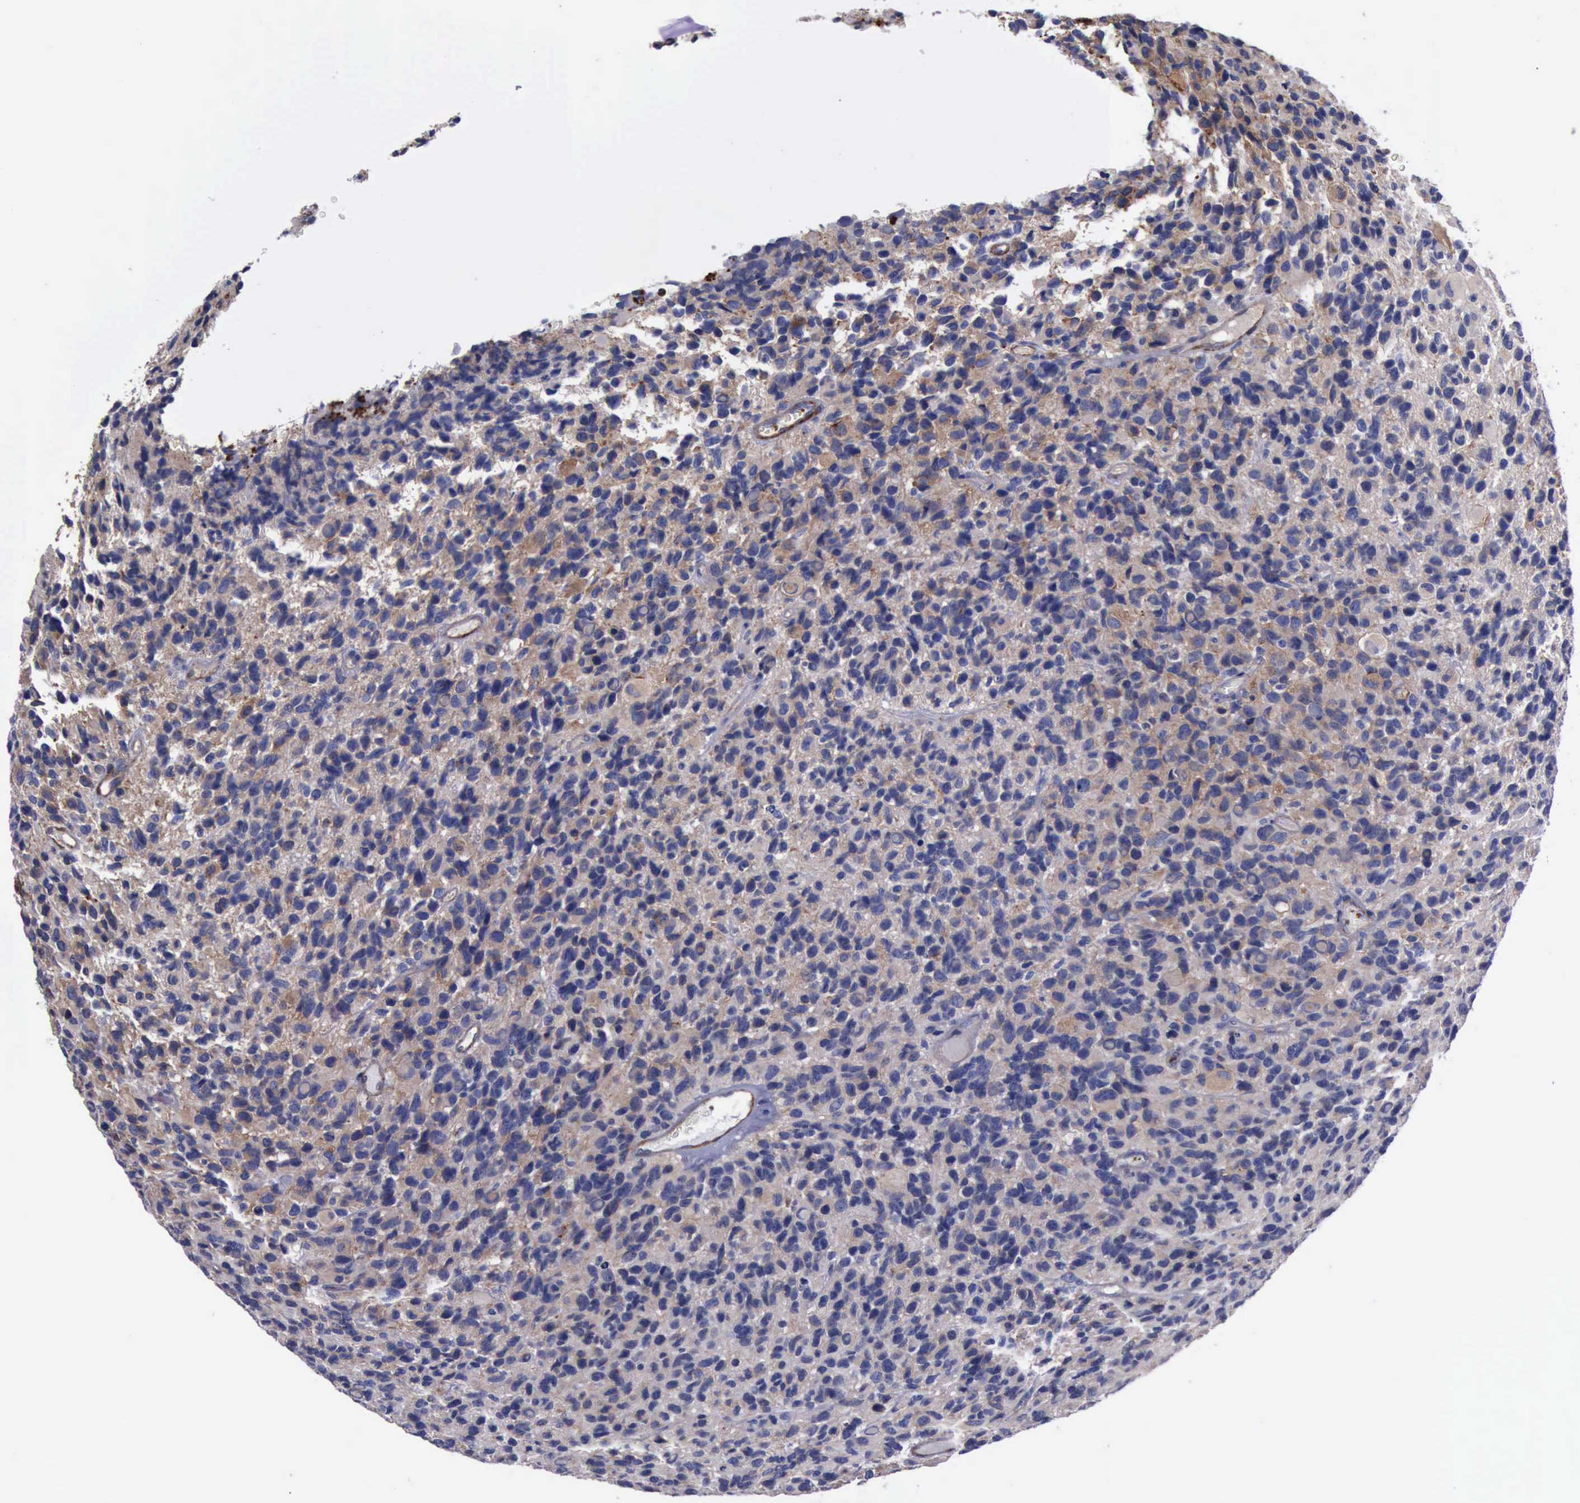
{"staining": {"intensity": "moderate", "quantity": "25%-75%", "location": "cytoplasmic/membranous"}, "tissue": "glioma", "cell_type": "Tumor cells", "image_type": "cancer", "snomed": [{"axis": "morphology", "description": "Glioma, malignant, High grade"}, {"axis": "topography", "description": "Brain"}], "caption": "Protein expression analysis of human malignant glioma (high-grade) reveals moderate cytoplasmic/membranous expression in about 25%-75% of tumor cells. The protein of interest is shown in brown color, while the nuclei are stained blue.", "gene": "FLNA", "patient": {"sex": "male", "age": 77}}